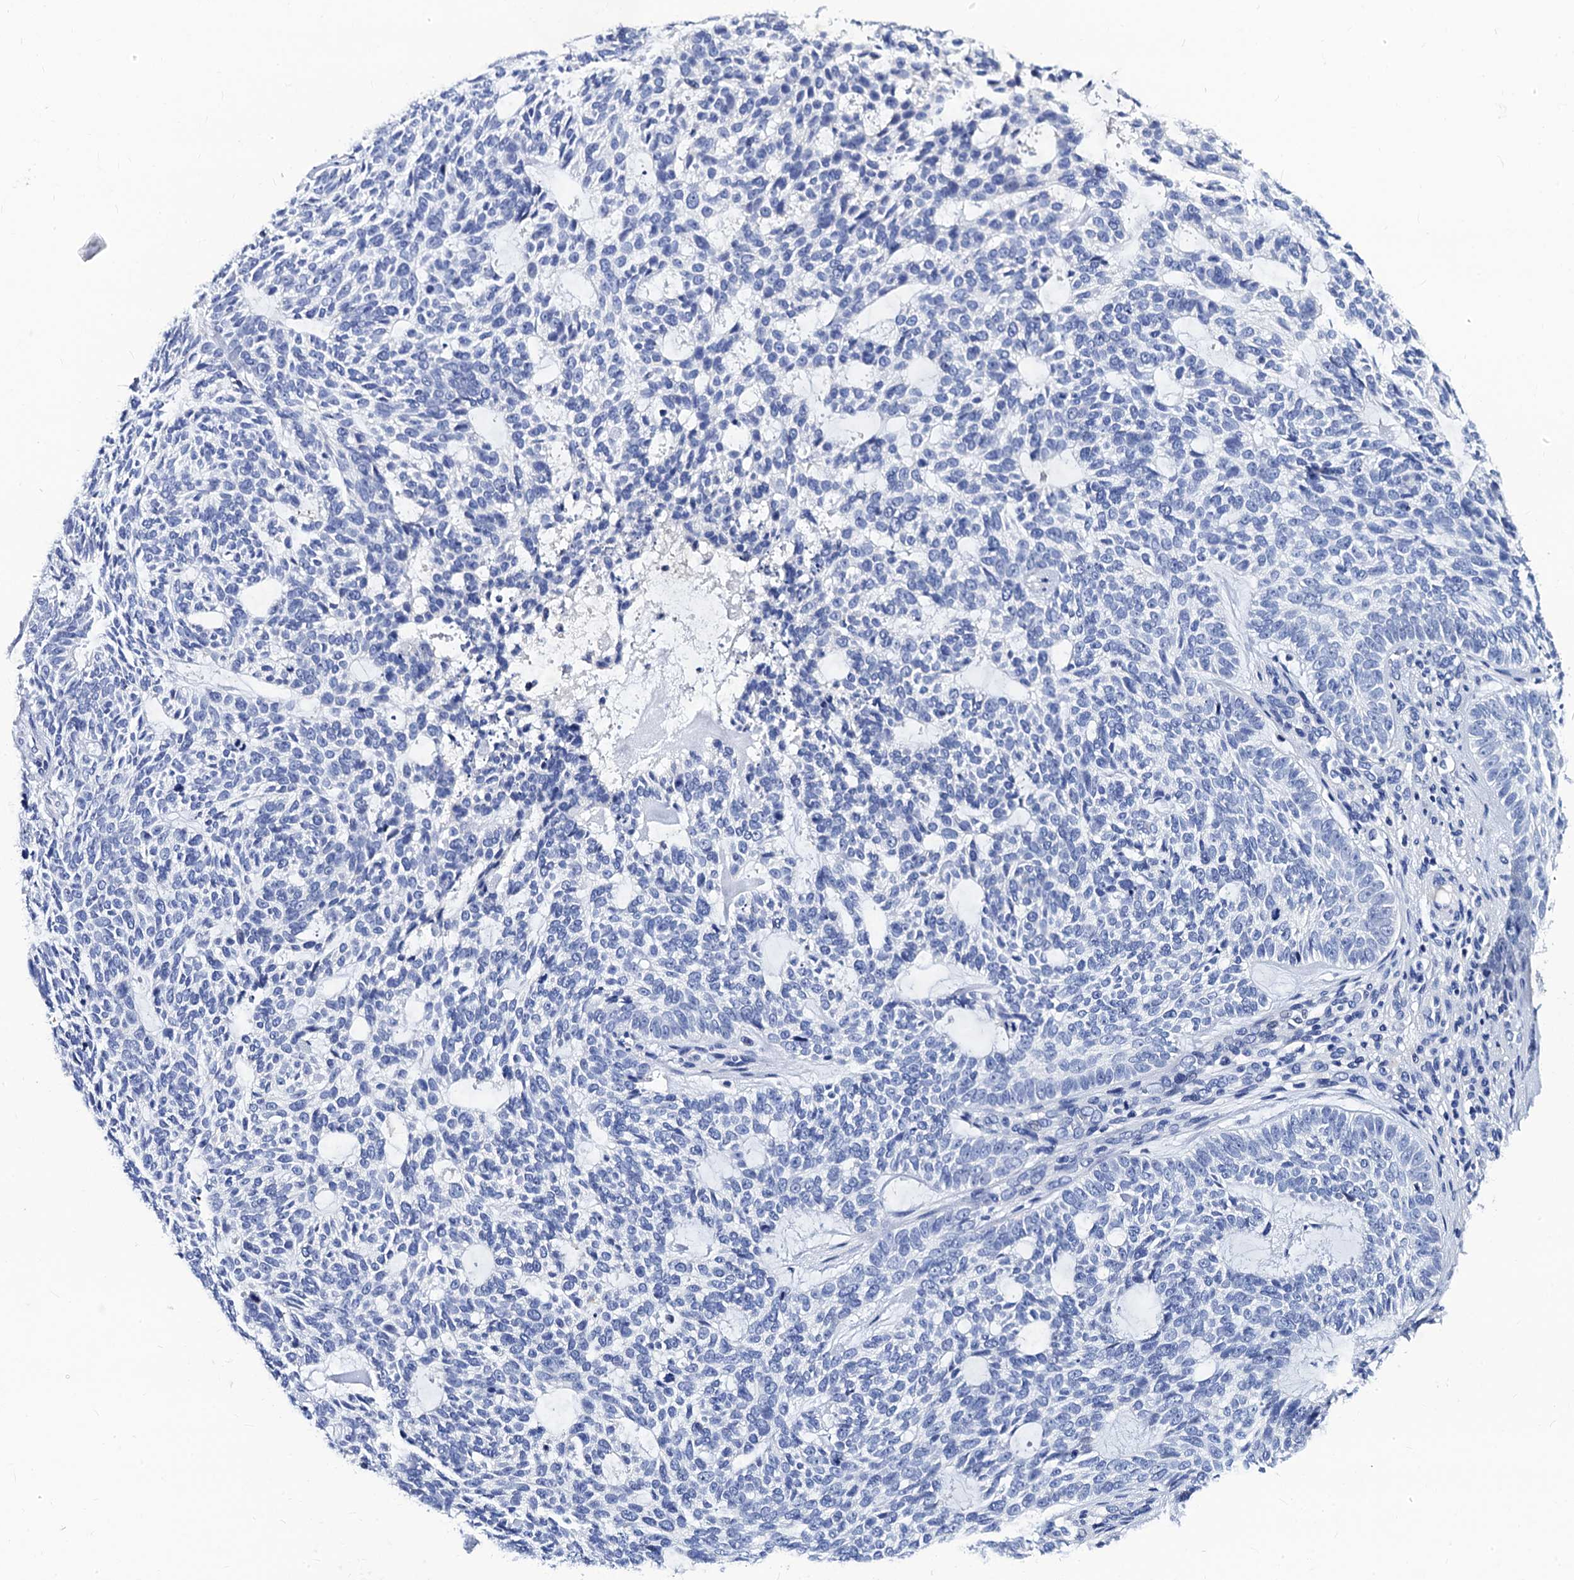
{"staining": {"intensity": "negative", "quantity": "none", "location": "none"}, "tissue": "skin cancer", "cell_type": "Tumor cells", "image_type": "cancer", "snomed": [{"axis": "morphology", "description": "Basal cell carcinoma"}, {"axis": "topography", "description": "Skin"}], "caption": "Tumor cells show no significant protein staining in skin cancer.", "gene": "LRRC30", "patient": {"sex": "male", "age": 75}}